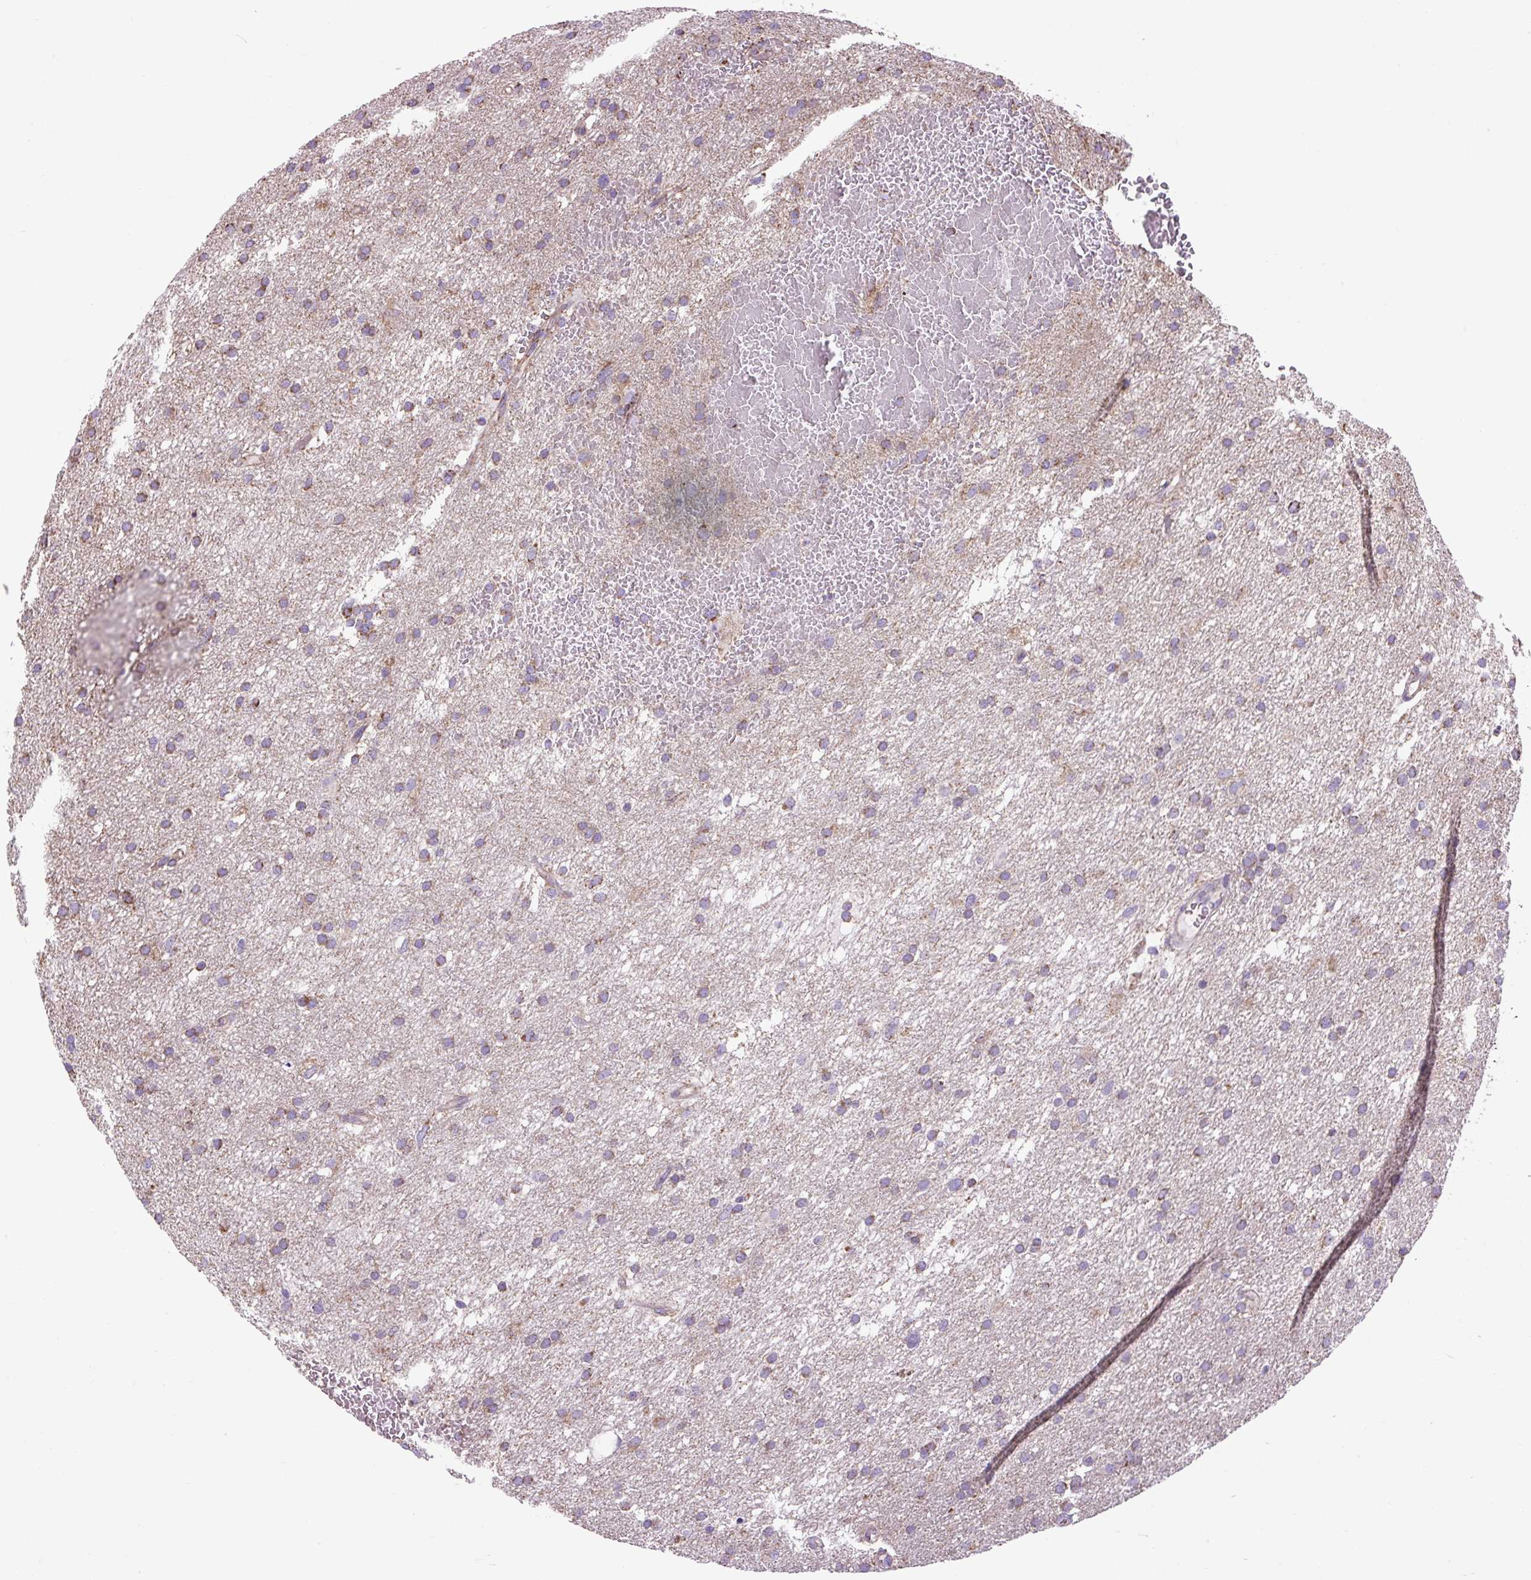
{"staining": {"intensity": "moderate", "quantity": "<25%", "location": "cytoplasmic/membranous"}, "tissue": "glioma", "cell_type": "Tumor cells", "image_type": "cancer", "snomed": [{"axis": "morphology", "description": "Glioma, malignant, High grade"}, {"axis": "topography", "description": "Cerebral cortex"}], "caption": "An immunohistochemistry (IHC) photomicrograph of neoplastic tissue is shown. Protein staining in brown shows moderate cytoplasmic/membranous positivity in malignant glioma (high-grade) within tumor cells.", "gene": "PLCG1", "patient": {"sex": "female", "age": 36}}